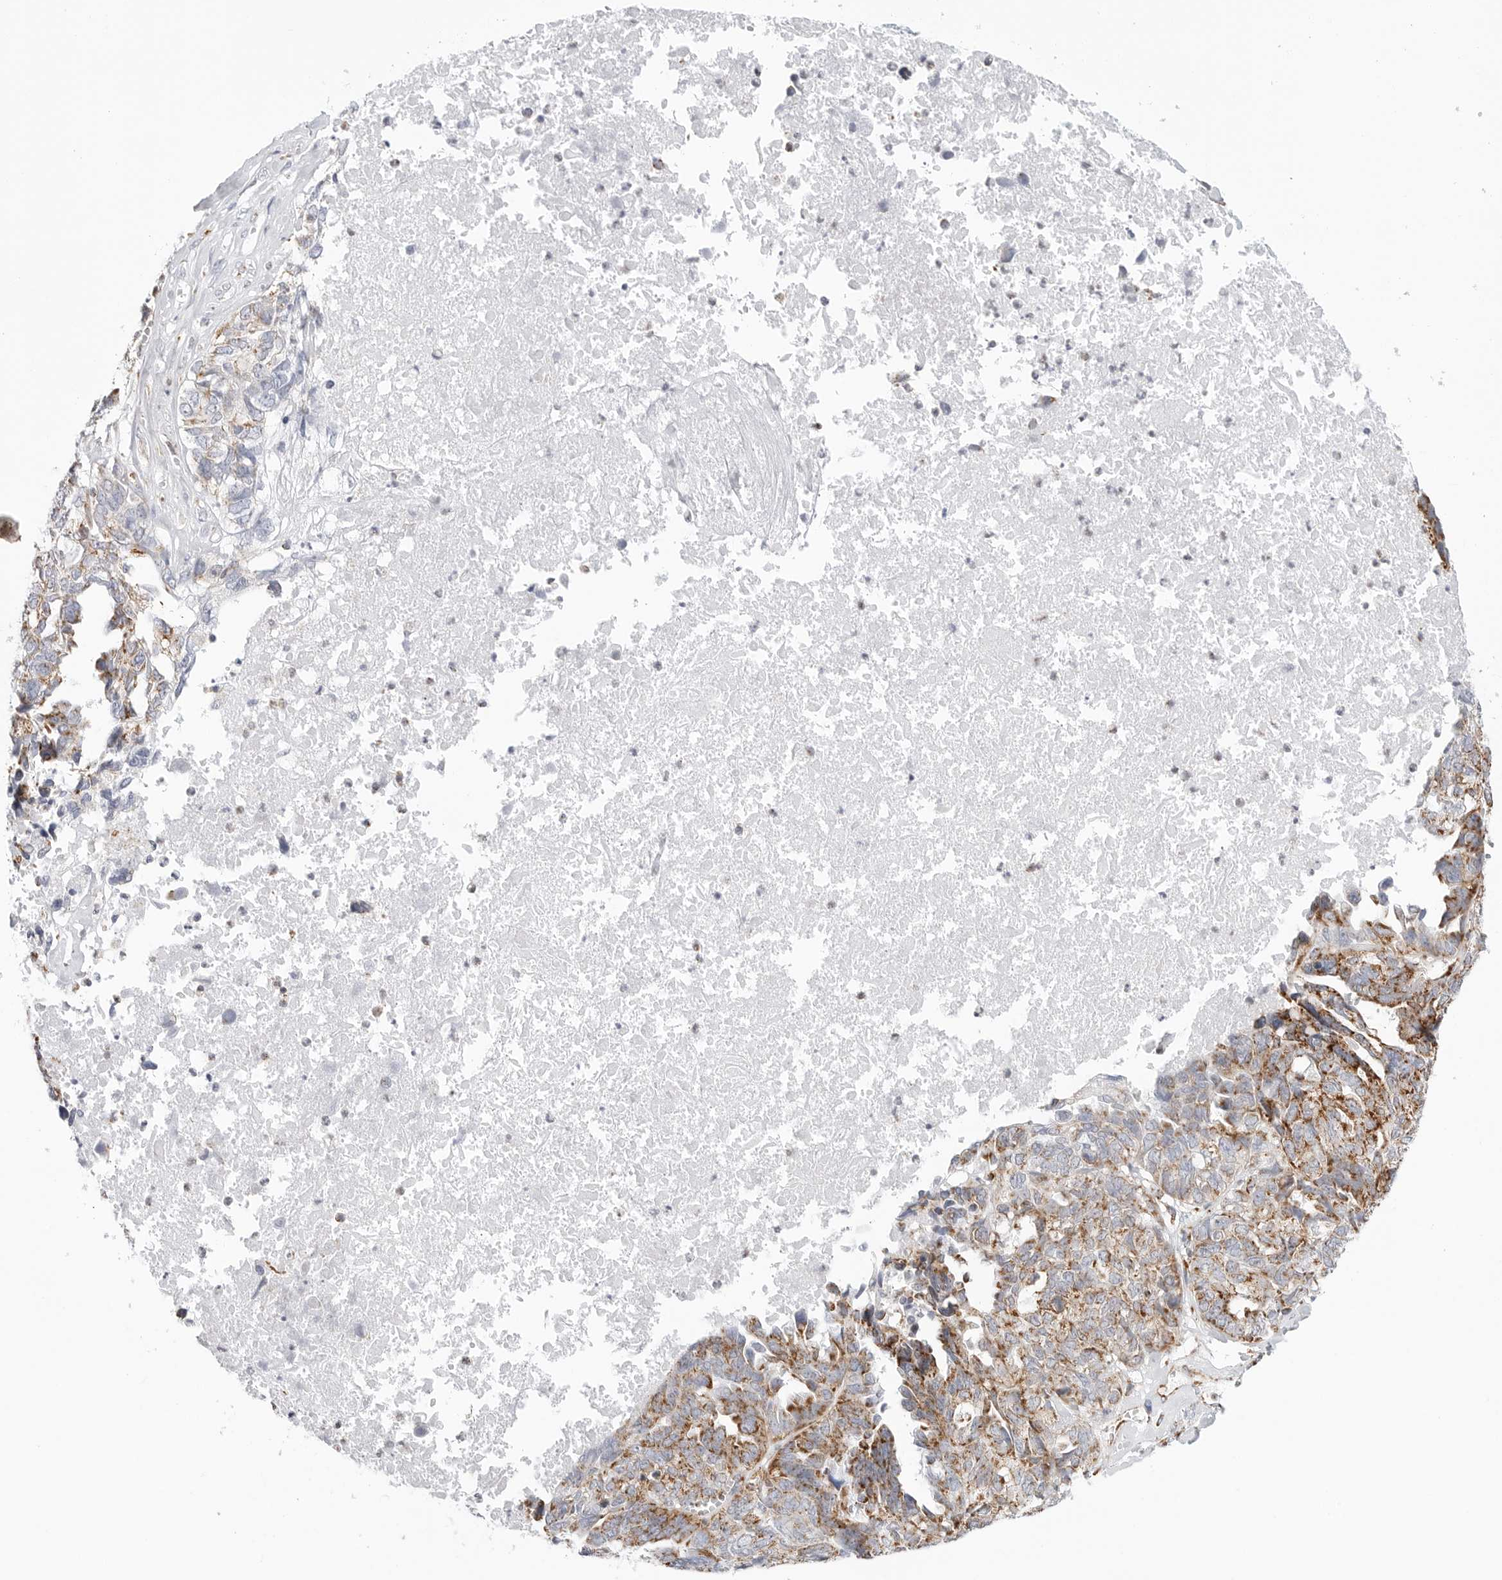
{"staining": {"intensity": "moderate", "quantity": "<25%", "location": "cytoplasmic/membranous"}, "tissue": "ovarian cancer", "cell_type": "Tumor cells", "image_type": "cancer", "snomed": [{"axis": "morphology", "description": "Cystadenocarcinoma, serous, NOS"}, {"axis": "topography", "description": "Ovary"}], "caption": "DAB immunohistochemical staining of ovarian cancer exhibits moderate cytoplasmic/membranous protein expression in approximately <25% of tumor cells. (Stains: DAB in brown, nuclei in blue, Microscopy: brightfield microscopy at high magnification).", "gene": "ATP5IF1", "patient": {"sex": "female", "age": 79}}